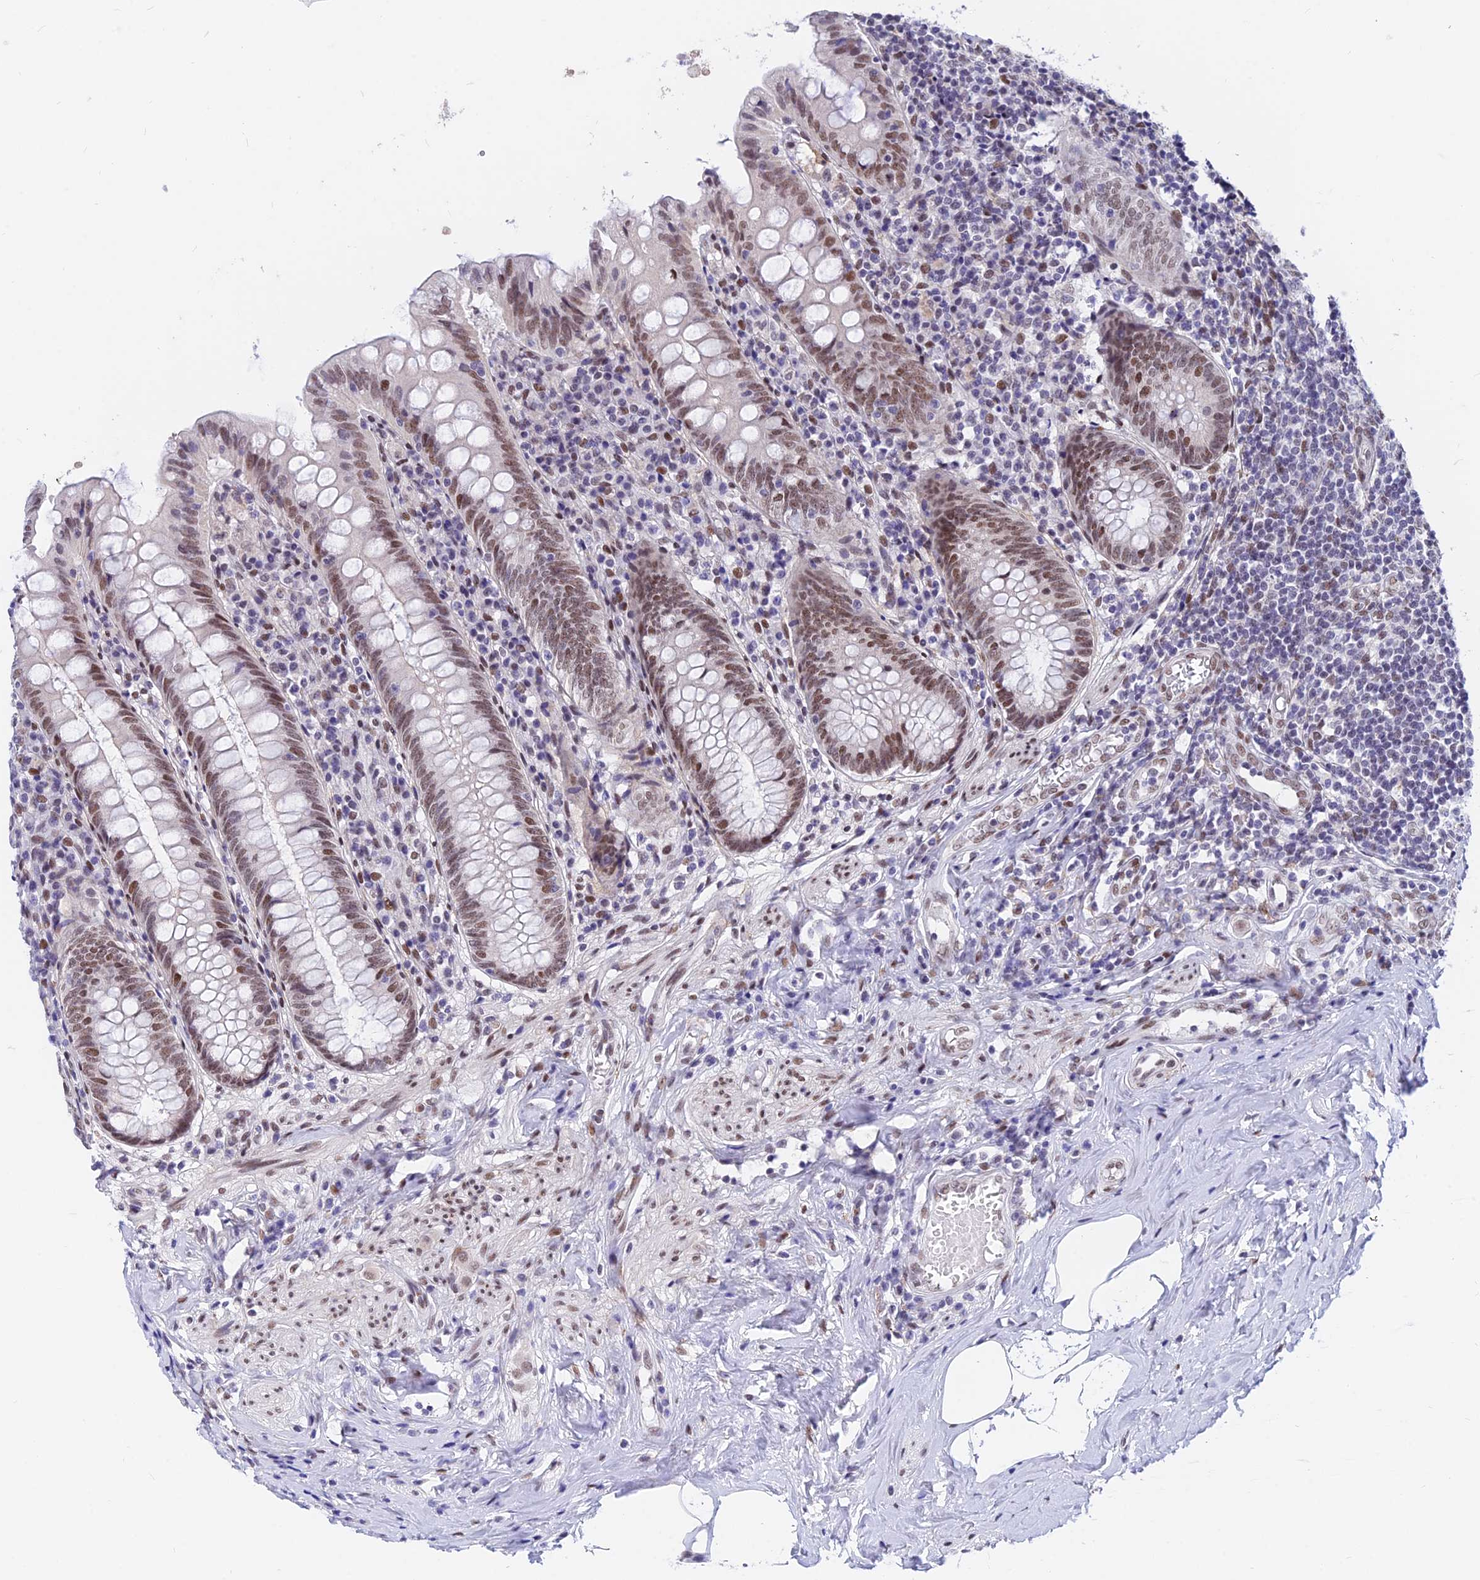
{"staining": {"intensity": "moderate", "quantity": ">75%", "location": "nuclear"}, "tissue": "appendix", "cell_type": "Glandular cells", "image_type": "normal", "snomed": [{"axis": "morphology", "description": "Normal tissue, NOS"}, {"axis": "topography", "description": "Appendix"}], "caption": "Appendix stained with DAB immunohistochemistry displays medium levels of moderate nuclear positivity in approximately >75% of glandular cells. (brown staining indicates protein expression, while blue staining denotes nuclei).", "gene": "KCTD13", "patient": {"sex": "female", "age": 54}}